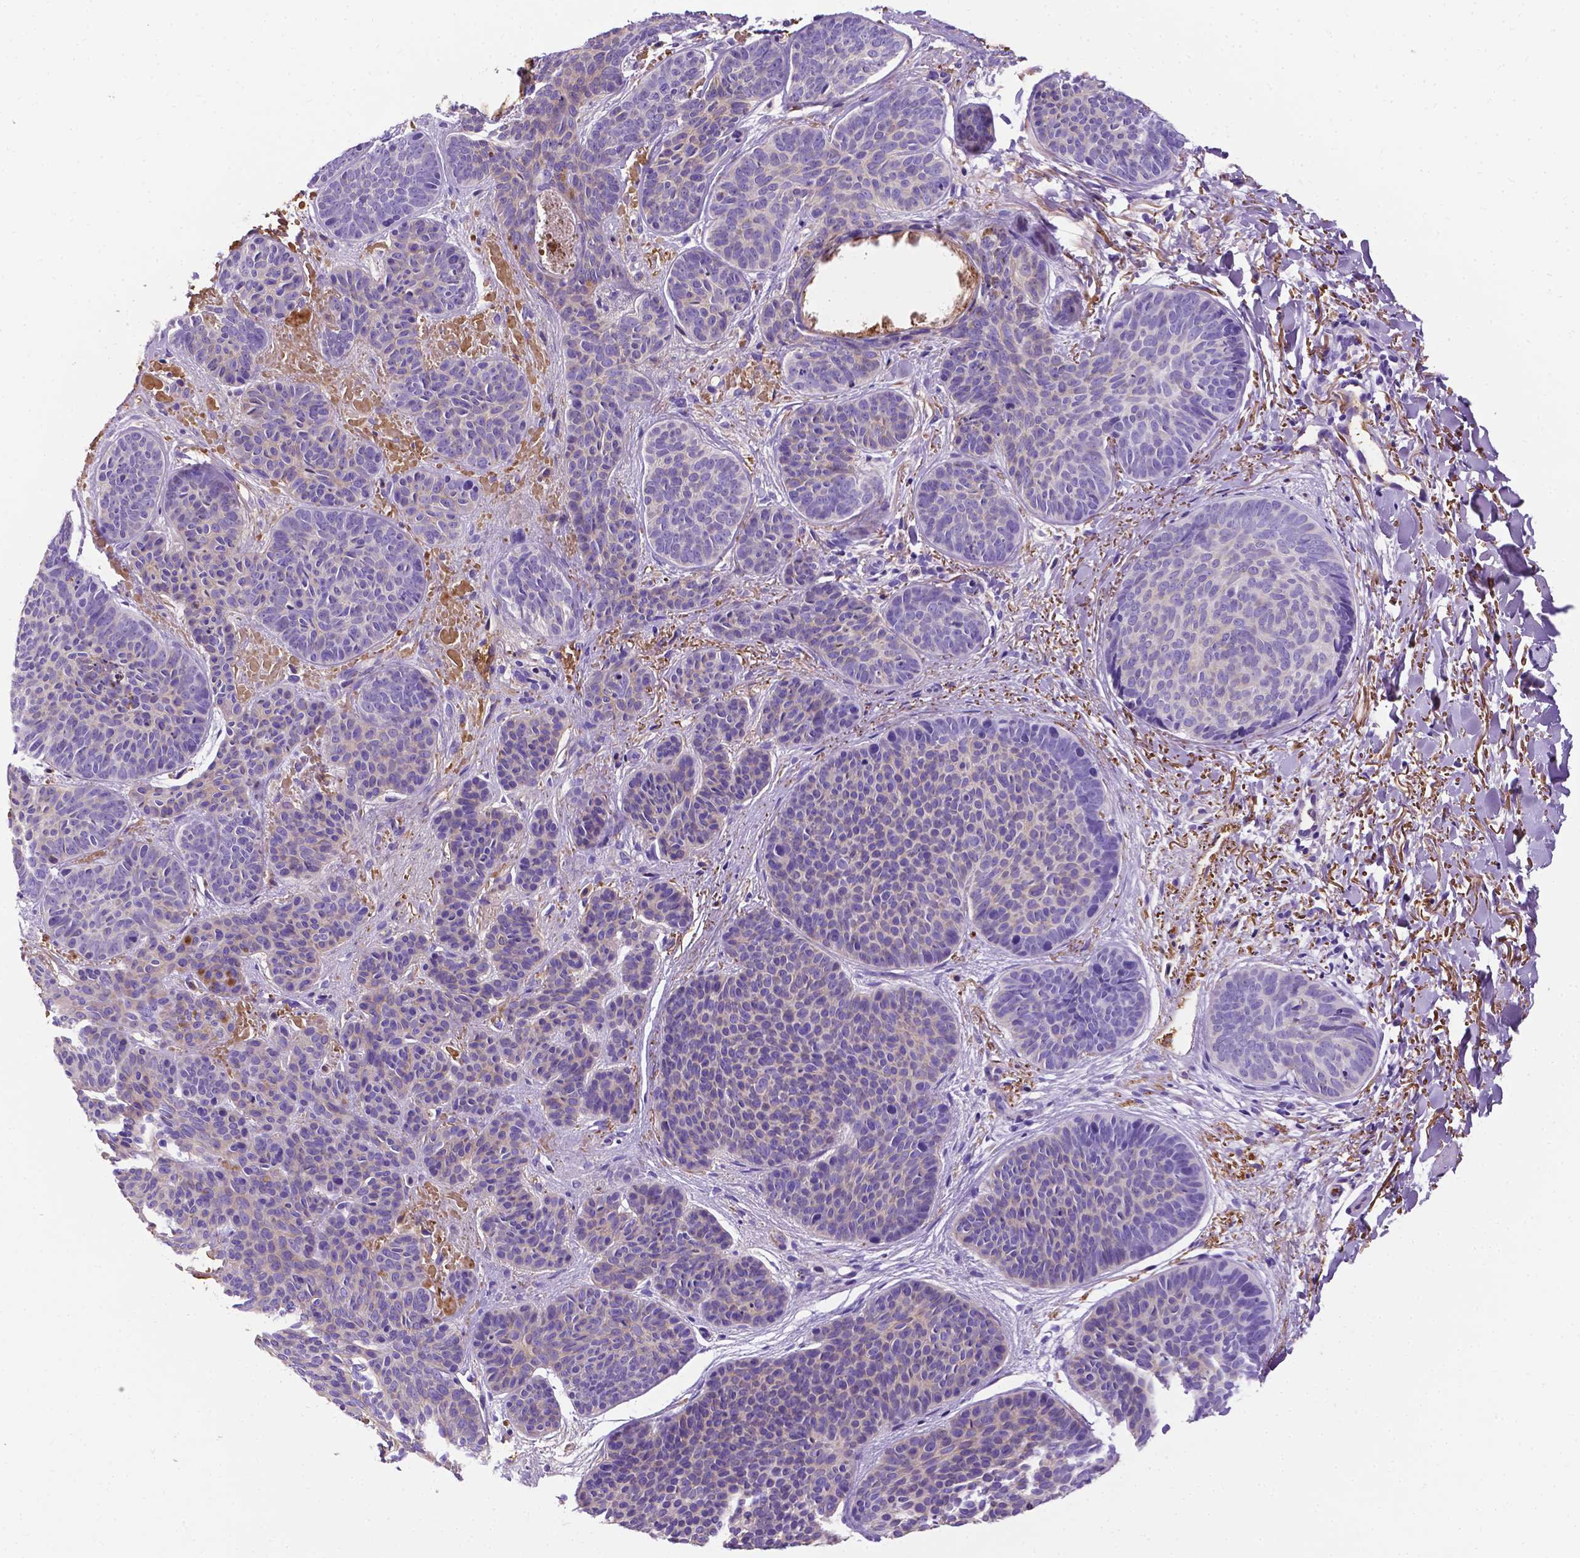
{"staining": {"intensity": "weak", "quantity": "<25%", "location": "cytoplasmic/membranous"}, "tissue": "skin cancer", "cell_type": "Tumor cells", "image_type": "cancer", "snomed": [{"axis": "morphology", "description": "Basal cell carcinoma"}, {"axis": "topography", "description": "Skin"}], "caption": "A high-resolution photomicrograph shows immunohistochemistry staining of skin basal cell carcinoma, which exhibits no significant expression in tumor cells.", "gene": "APOE", "patient": {"sex": "female", "age": 82}}